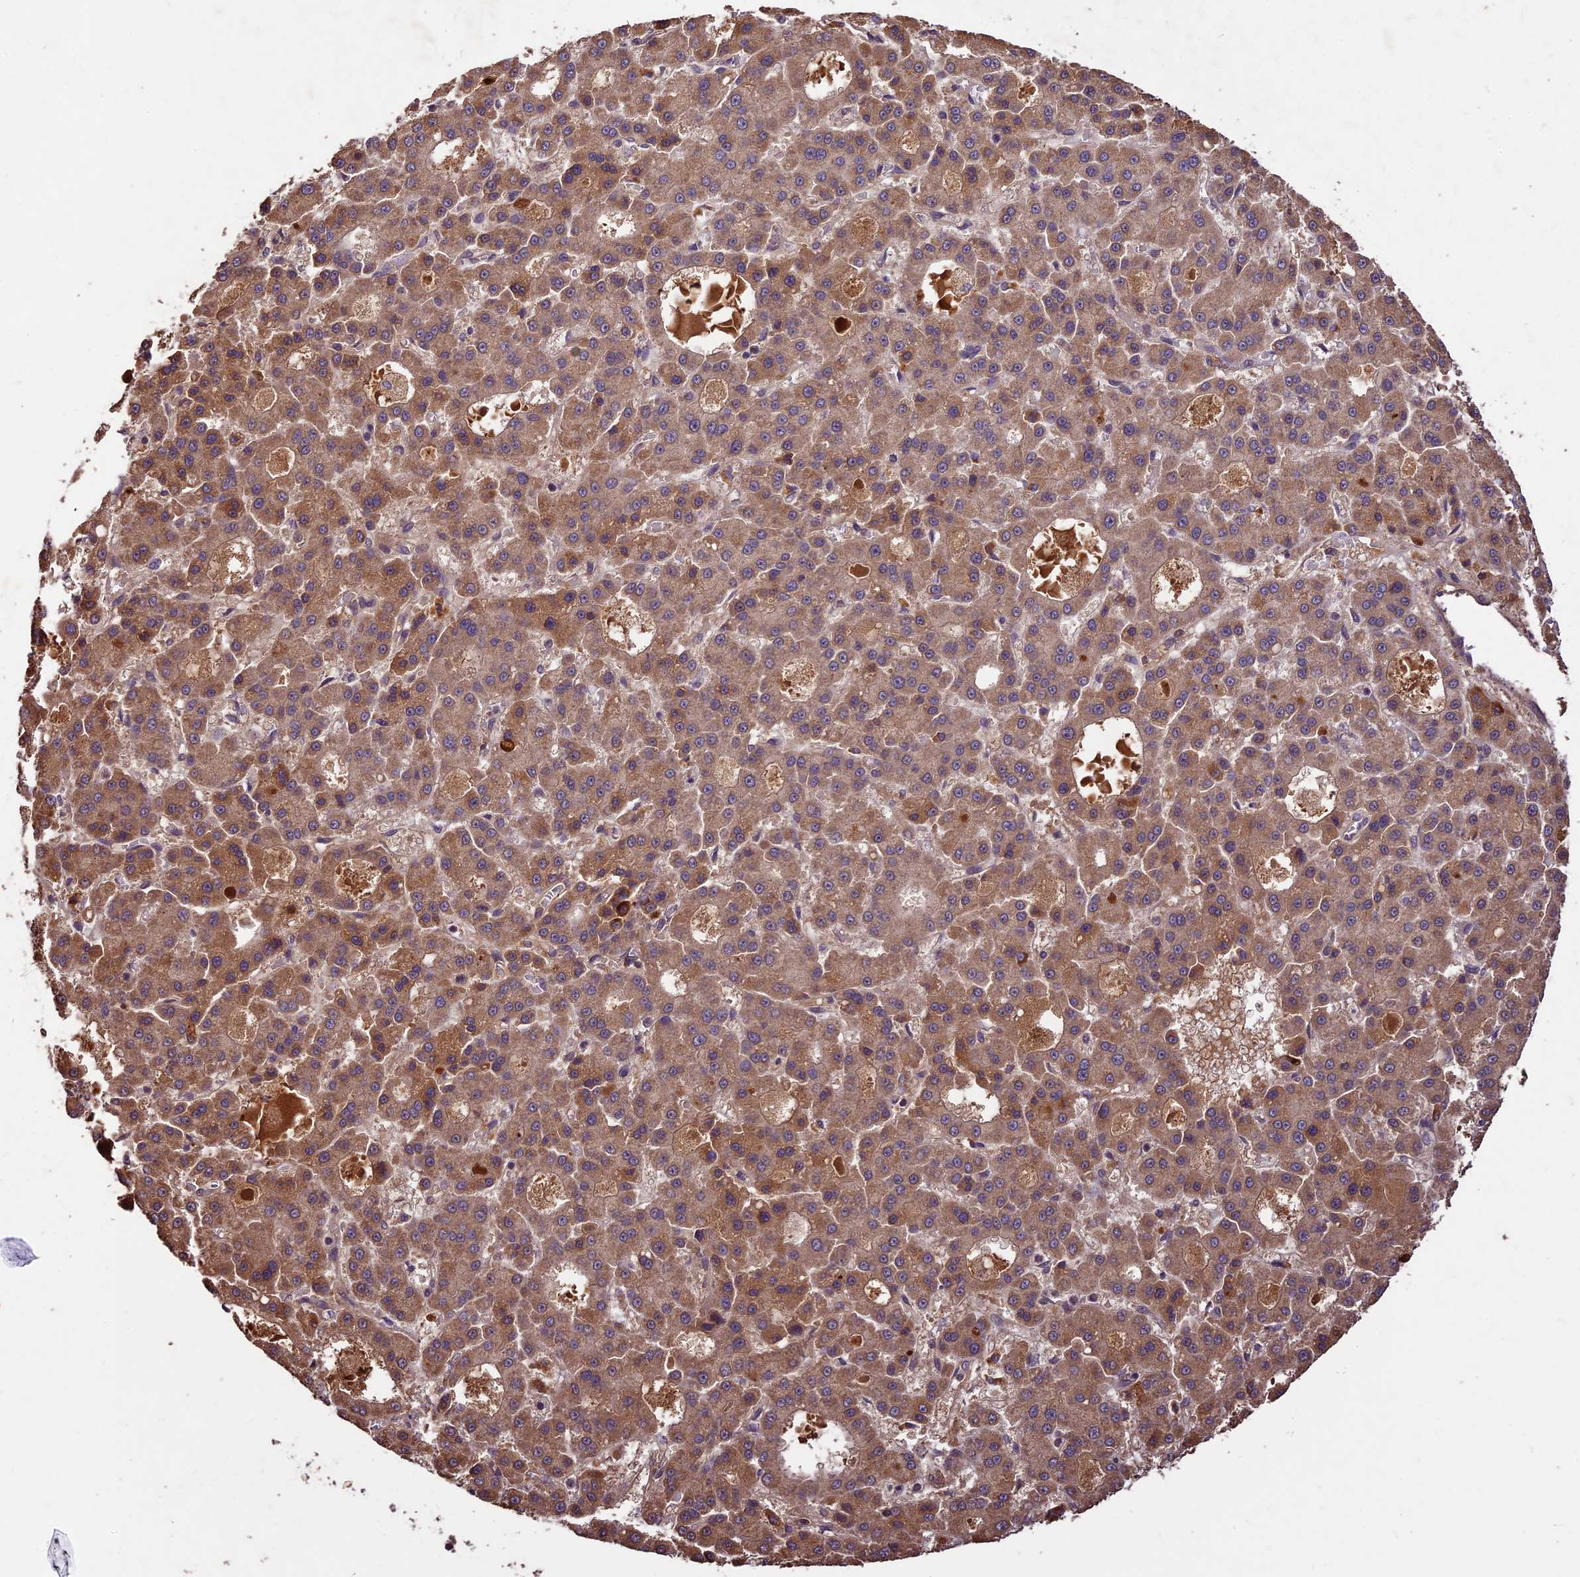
{"staining": {"intensity": "moderate", "quantity": ">75%", "location": "cytoplasmic/membranous"}, "tissue": "liver cancer", "cell_type": "Tumor cells", "image_type": "cancer", "snomed": [{"axis": "morphology", "description": "Carcinoma, Hepatocellular, NOS"}, {"axis": "topography", "description": "Liver"}], "caption": "A high-resolution histopathology image shows IHC staining of hepatocellular carcinoma (liver), which exhibits moderate cytoplasmic/membranous staining in about >75% of tumor cells.", "gene": "CRLF1", "patient": {"sex": "male", "age": 70}}